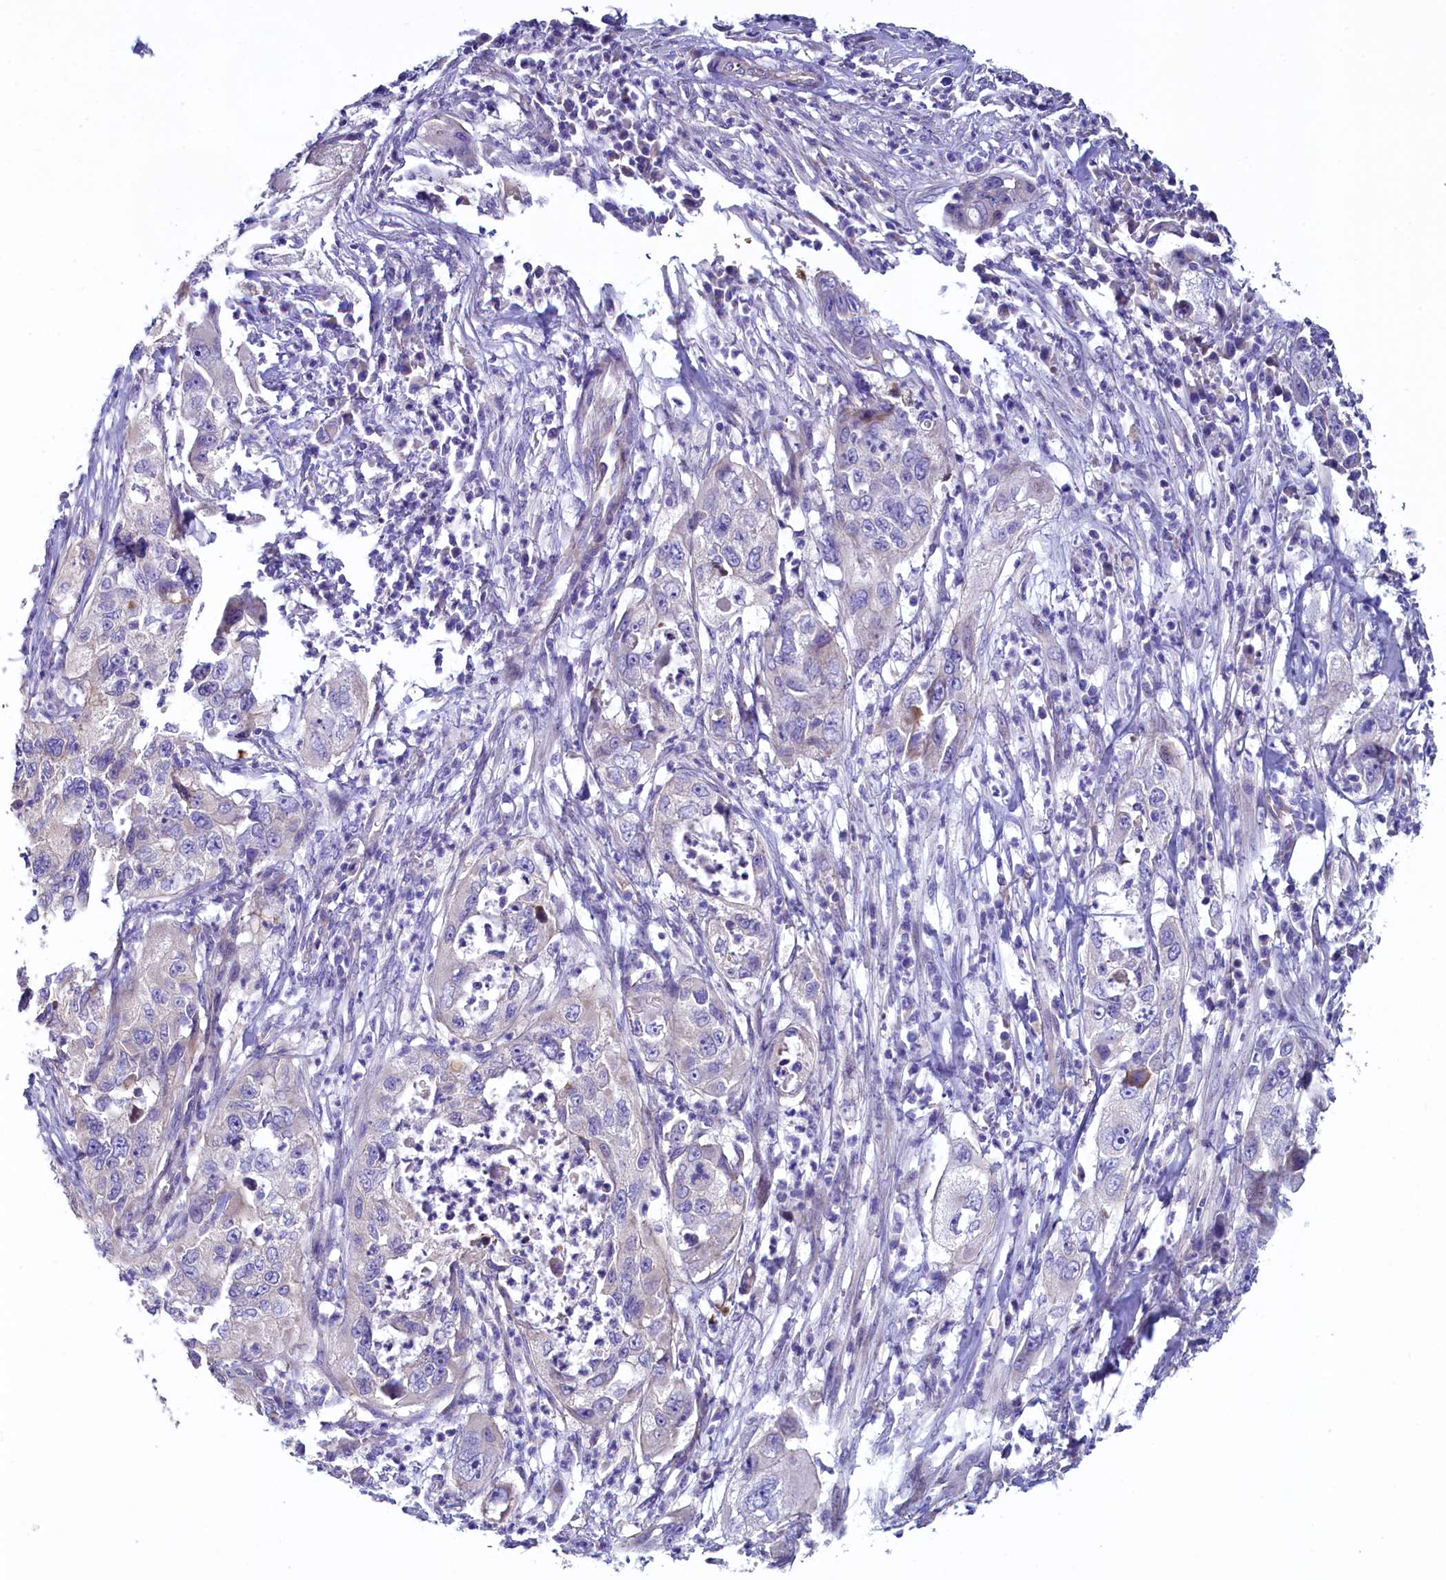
{"staining": {"intensity": "negative", "quantity": "none", "location": "none"}, "tissue": "pancreatic cancer", "cell_type": "Tumor cells", "image_type": "cancer", "snomed": [{"axis": "morphology", "description": "Adenocarcinoma, NOS"}, {"axis": "topography", "description": "Pancreas"}], "caption": "This is an IHC photomicrograph of pancreatic adenocarcinoma. There is no positivity in tumor cells.", "gene": "KRBOX5", "patient": {"sex": "female", "age": 78}}